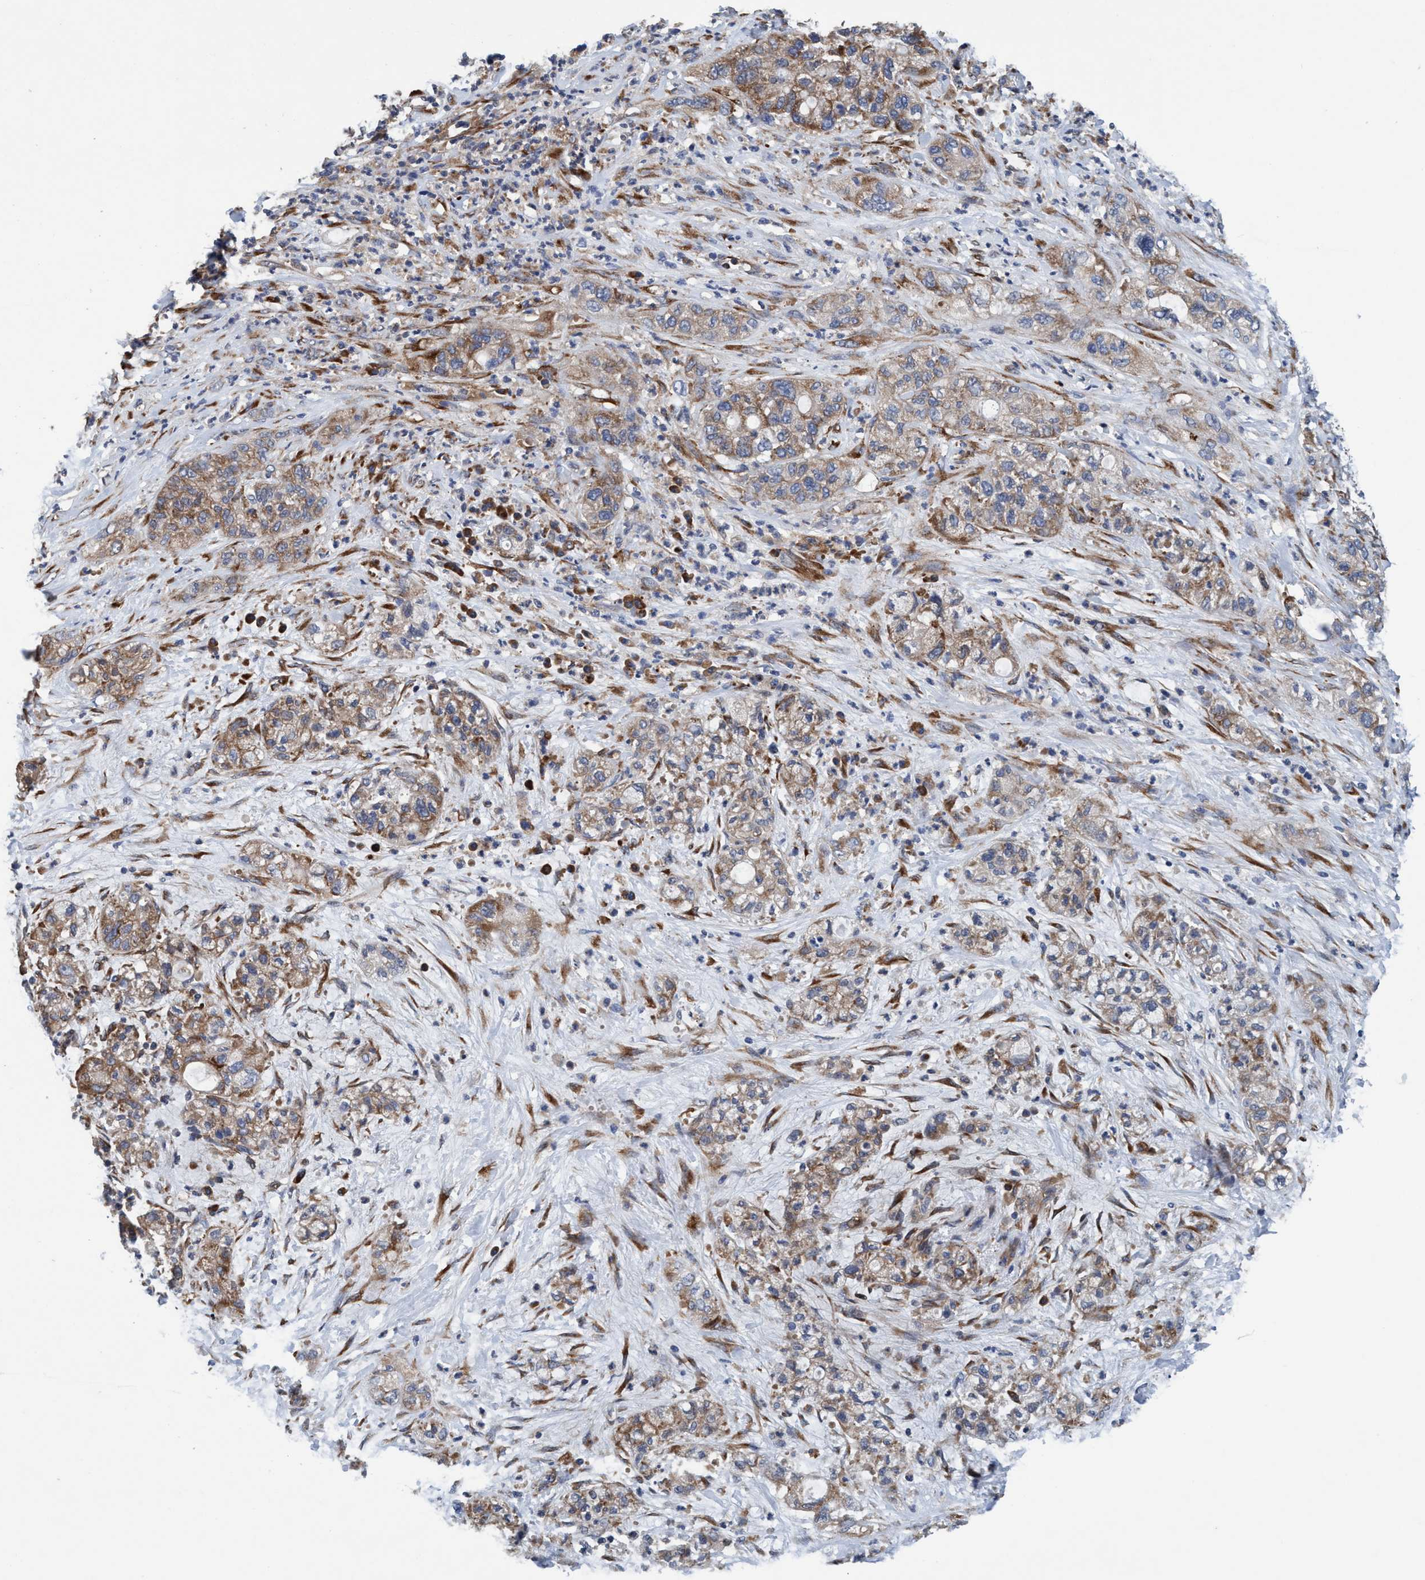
{"staining": {"intensity": "weak", "quantity": ">75%", "location": "cytoplasmic/membranous"}, "tissue": "pancreatic cancer", "cell_type": "Tumor cells", "image_type": "cancer", "snomed": [{"axis": "morphology", "description": "Adenocarcinoma, NOS"}, {"axis": "topography", "description": "Pancreas"}], "caption": "This micrograph displays IHC staining of human pancreatic cancer (adenocarcinoma), with low weak cytoplasmic/membranous staining in approximately >75% of tumor cells.", "gene": "ENDOG", "patient": {"sex": "female", "age": 78}}